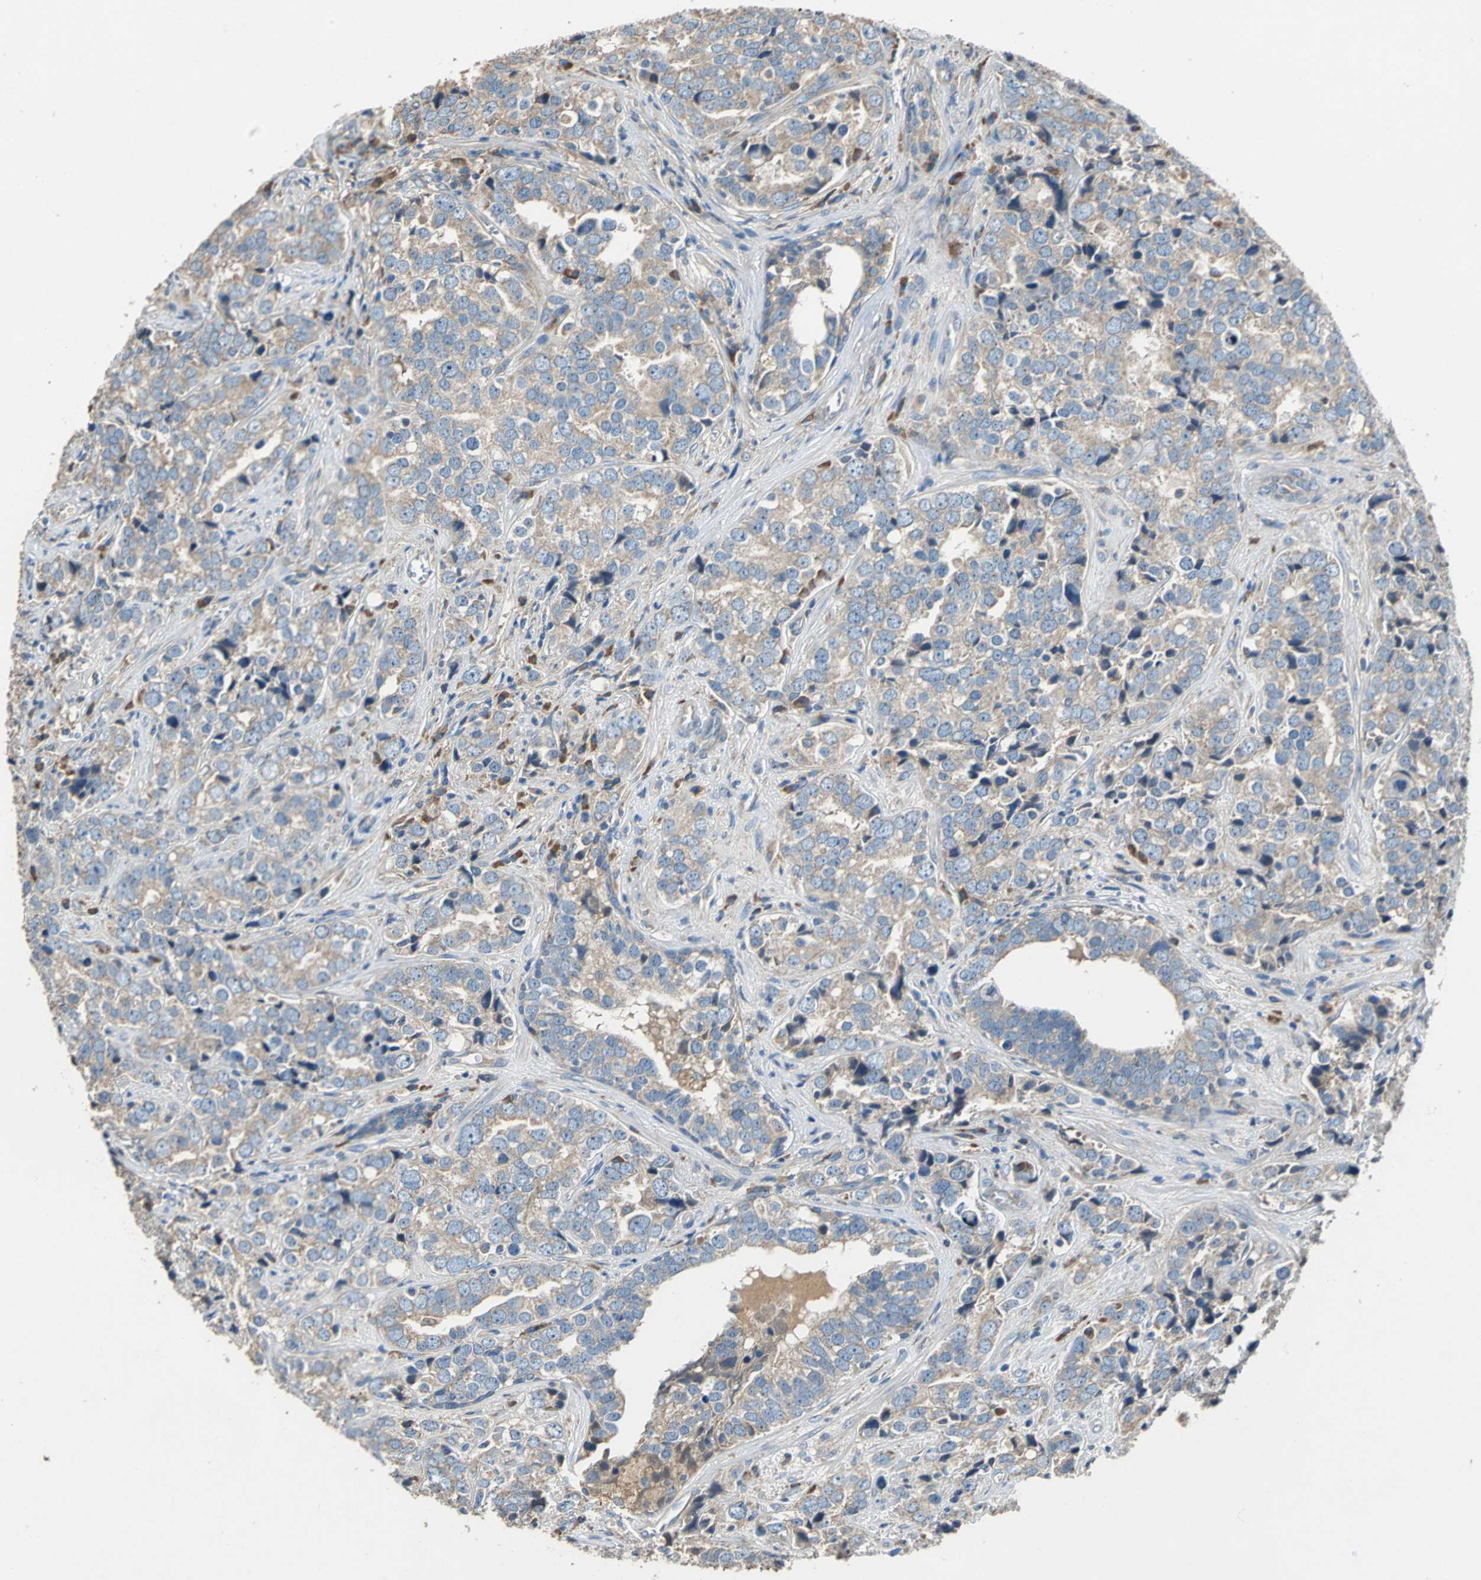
{"staining": {"intensity": "weak", "quantity": ">75%", "location": "cytoplasmic/membranous"}, "tissue": "prostate cancer", "cell_type": "Tumor cells", "image_type": "cancer", "snomed": [{"axis": "morphology", "description": "Adenocarcinoma, High grade"}, {"axis": "topography", "description": "Prostate"}], "caption": "Weak cytoplasmic/membranous positivity for a protein is appreciated in approximately >75% of tumor cells of prostate cancer (adenocarcinoma (high-grade)) using IHC.", "gene": "HEPH", "patient": {"sex": "male", "age": 71}}